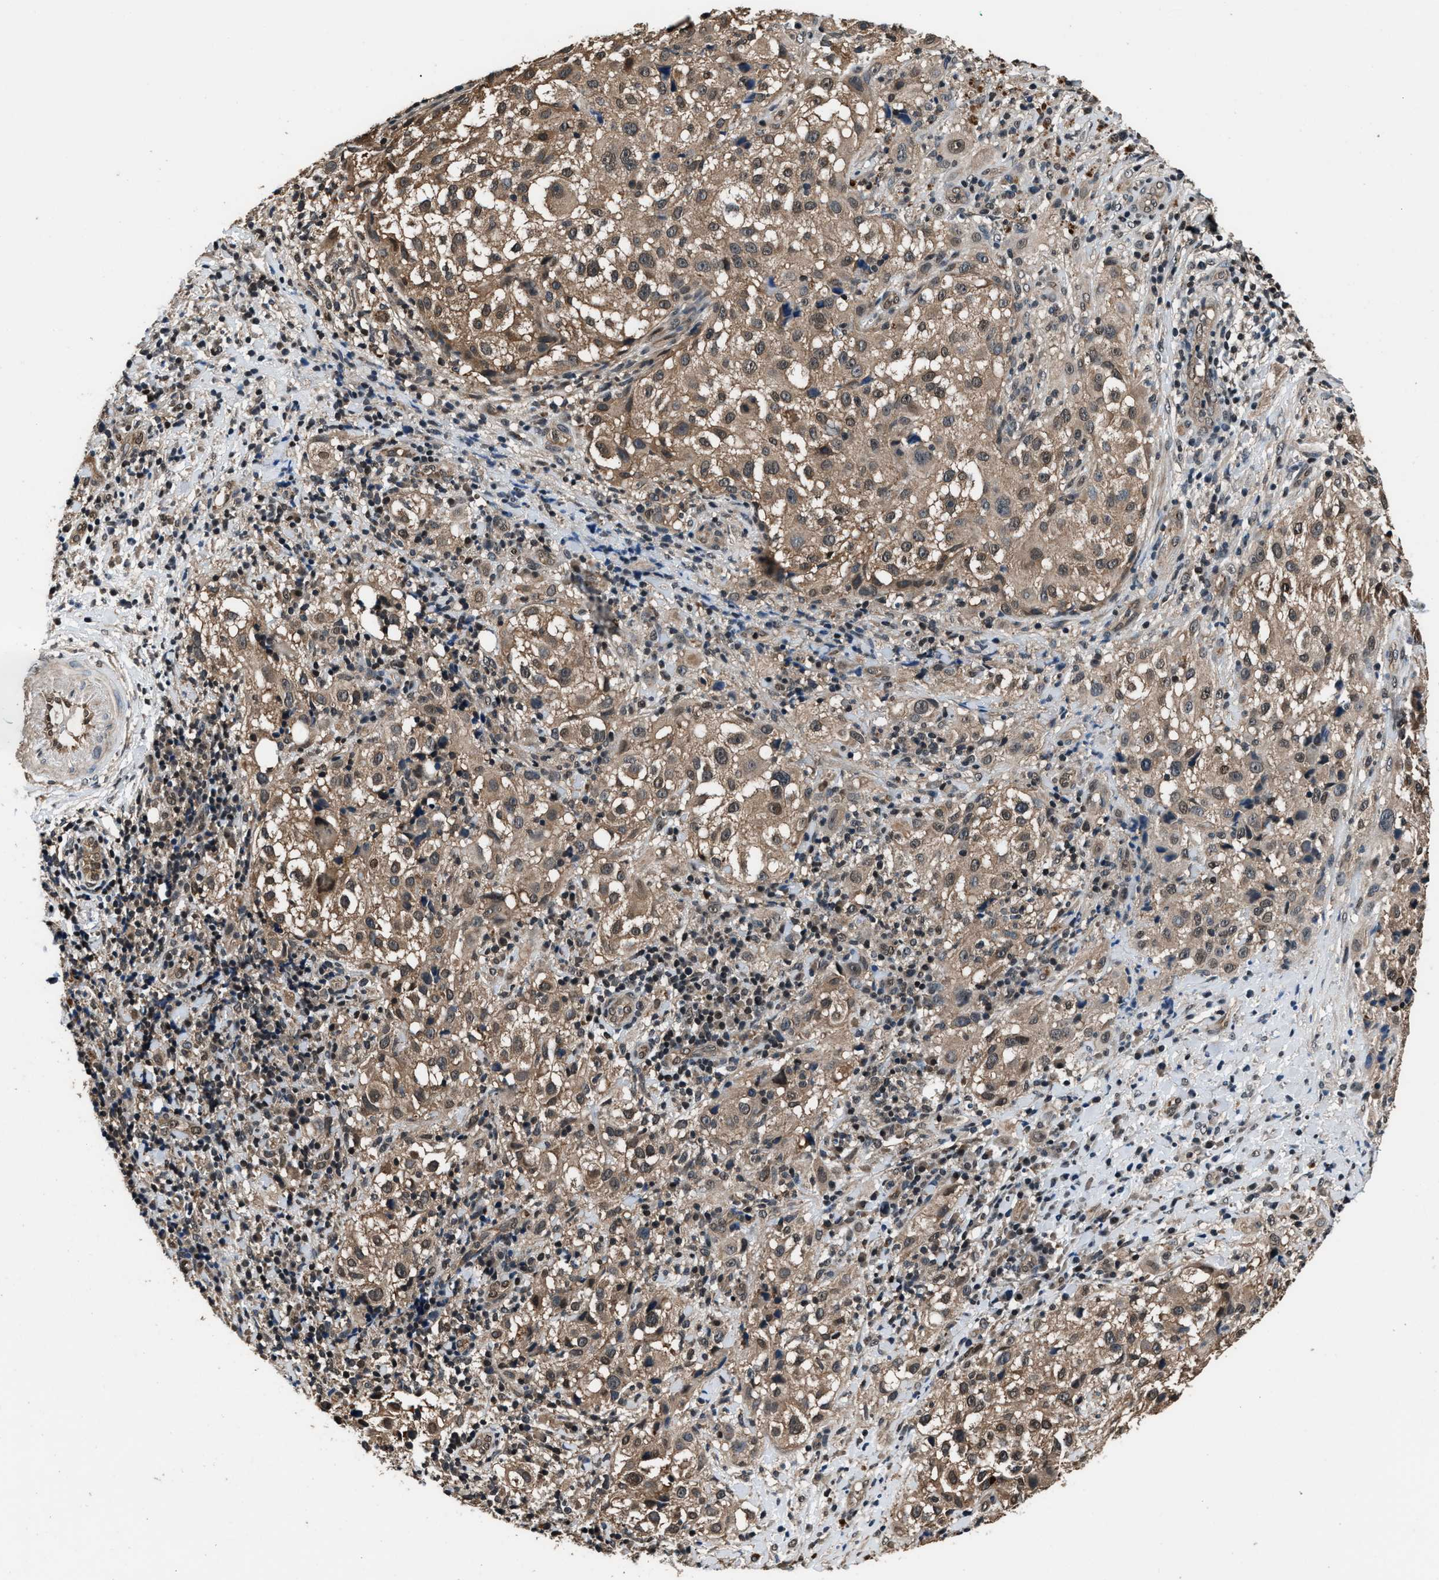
{"staining": {"intensity": "moderate", "quantity": ">75%", "location": "cytoplasmic/membranous,nuclear"}, "tissue": "melanoma", "cell_type": "Tumor cells", "image_type": "cancer", "snomed": [{"axis": "morphology", "description": "Necrosis, NOS"}, {"axis": "morphology", "description": "Malignant melanoma, NOS"}, {"axis": "topography", "description": "Skin"}], "caption": "IHC histopathology image of human melanoma stained for a protein (brown), which displays medium levels of moderate cytoplasmic/membranous and nuclear positivity in about >75% of tumor cells.", "gene": "DFFA", "patient": {"sex": "female", "age": 87}}